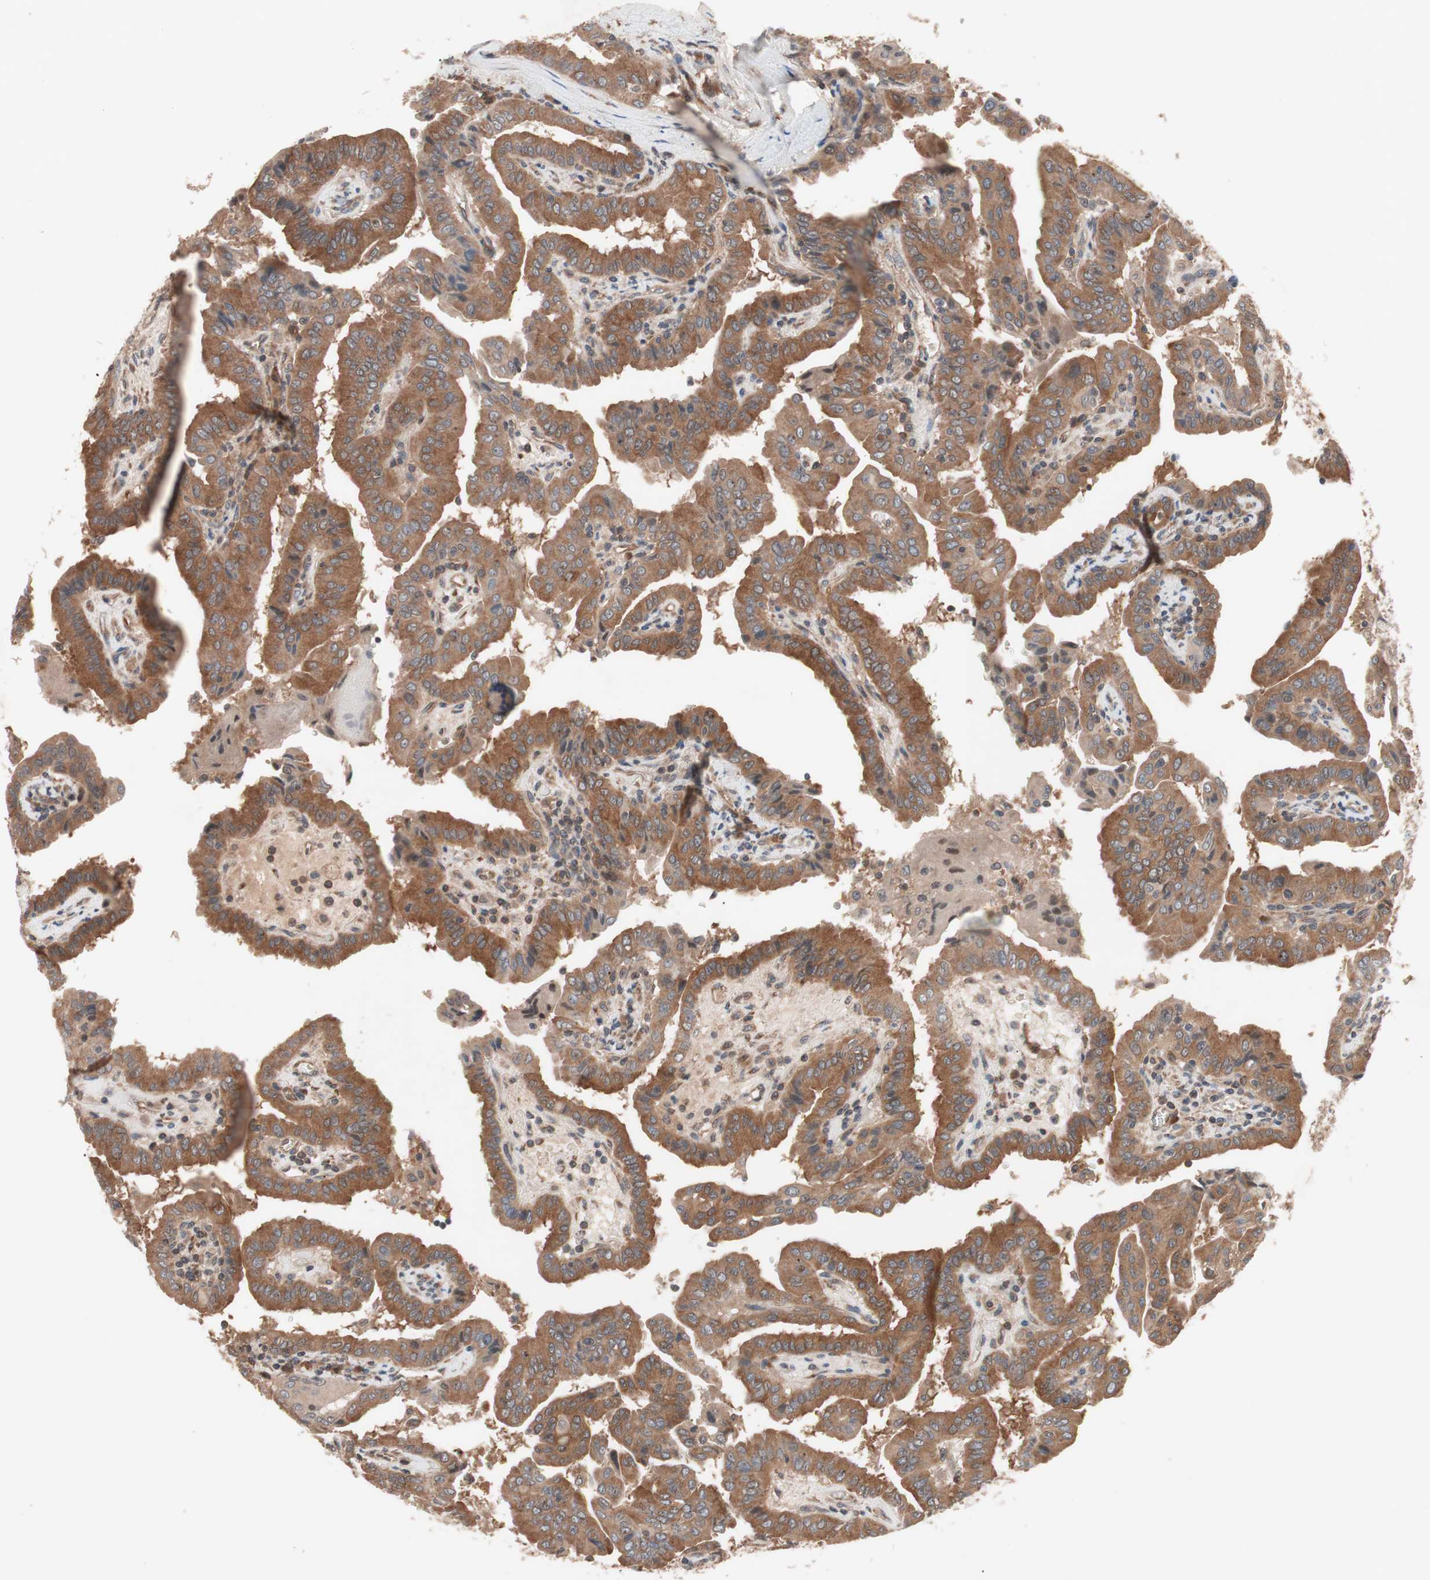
{"staining": {"intensity": "moderate", "quantity": ">75%", "location": "cytoplasmic/membranous"}, "tissue": "thyroid cancer", "cell_type": "Tumor cells", "image_type": "cancer", "snomed": [{"axis": "morphology", "description": "Papillary adenocarcinoma, NOS"}, {"axis": "topography", "description": "Thyroid gland"}], "caption": "Thyroid cancer (papillary adenocarcinoma) stained with immunohistochemistry (IHC) reveals moderate cytoplasmic/membranous positivity in approximately >75% of tumor cells.", "gene": "IRS1", "patient": {"sex": "male", "age": 33}}